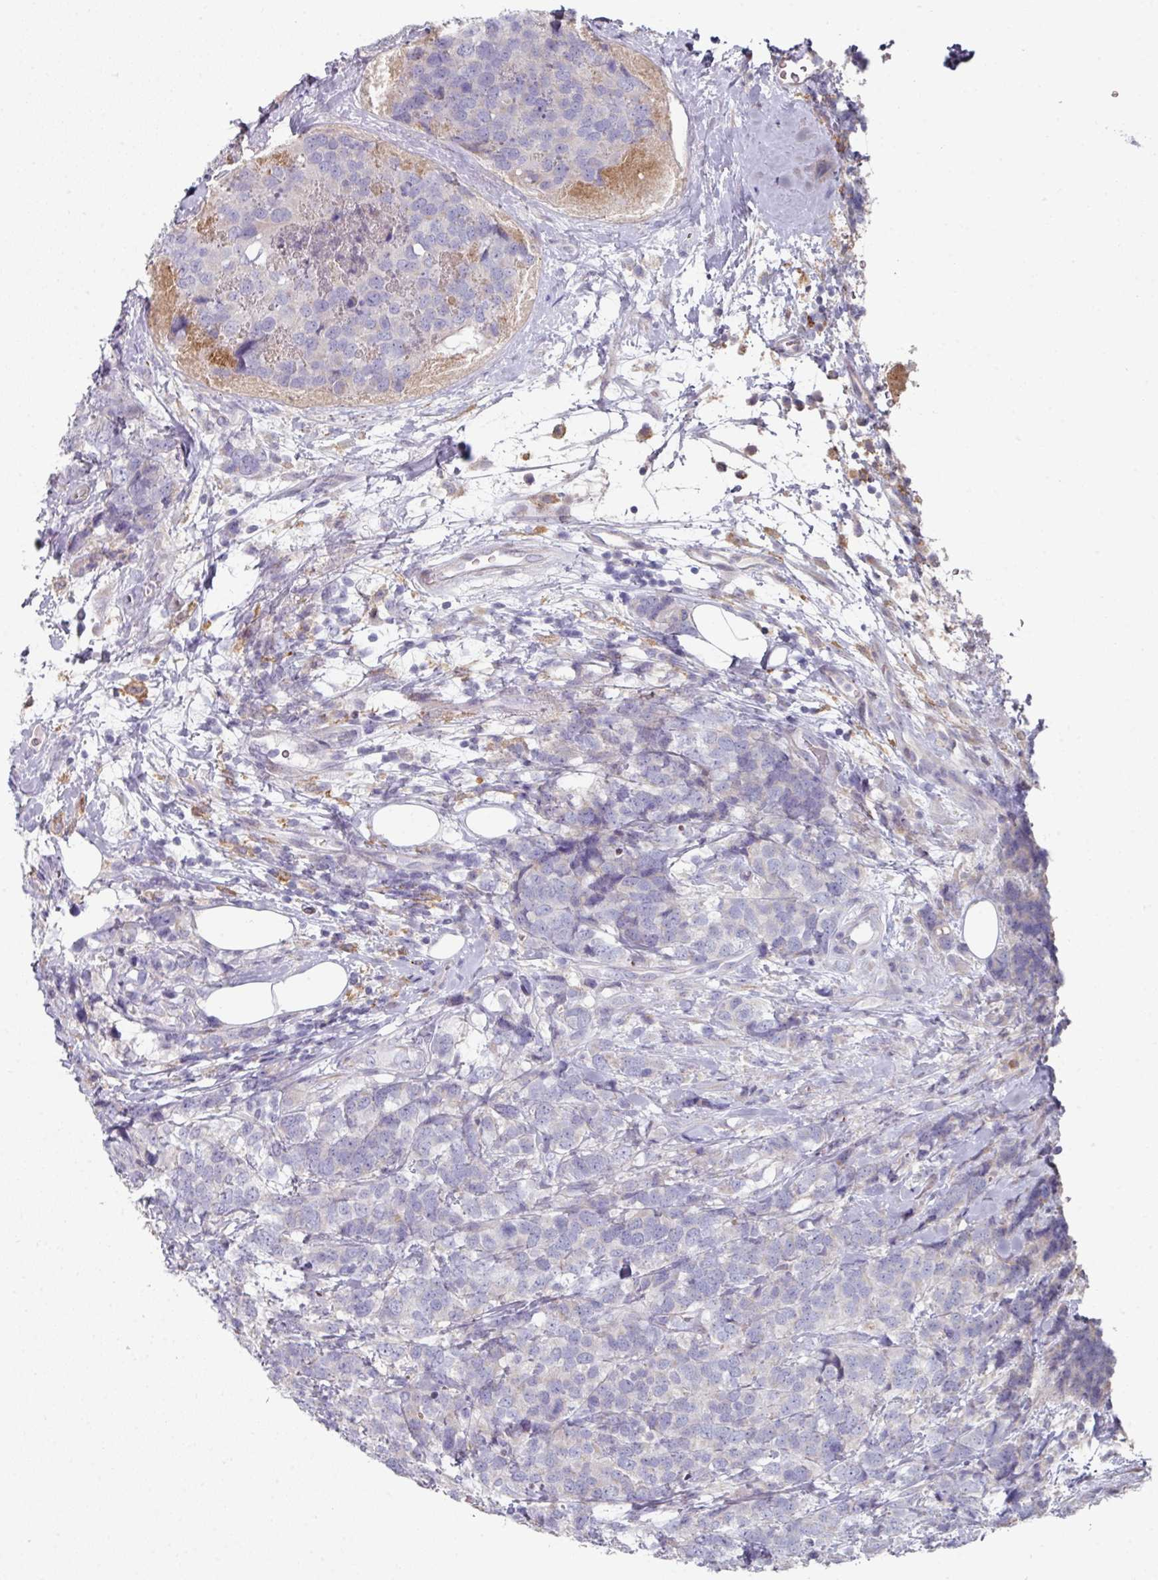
{"staining": {"intensity": "negative", "quantity": "none", "location": "none"}, "tissue": "breast cancer", "cell_type": "Tumor cells", "image_type": "cancer", "snomed": [{"axis": "morphology", "description": "Lobular carcinoma"}, {"axis": "topography", "description": "Breast"}], "caption": "Breast lobular carcinoma stained for a protein using immunohistochemistry (IHC) displays no positivity tumor cells.", "gene": "WSB2", "patient": {"sex": "female", "age": 59}}